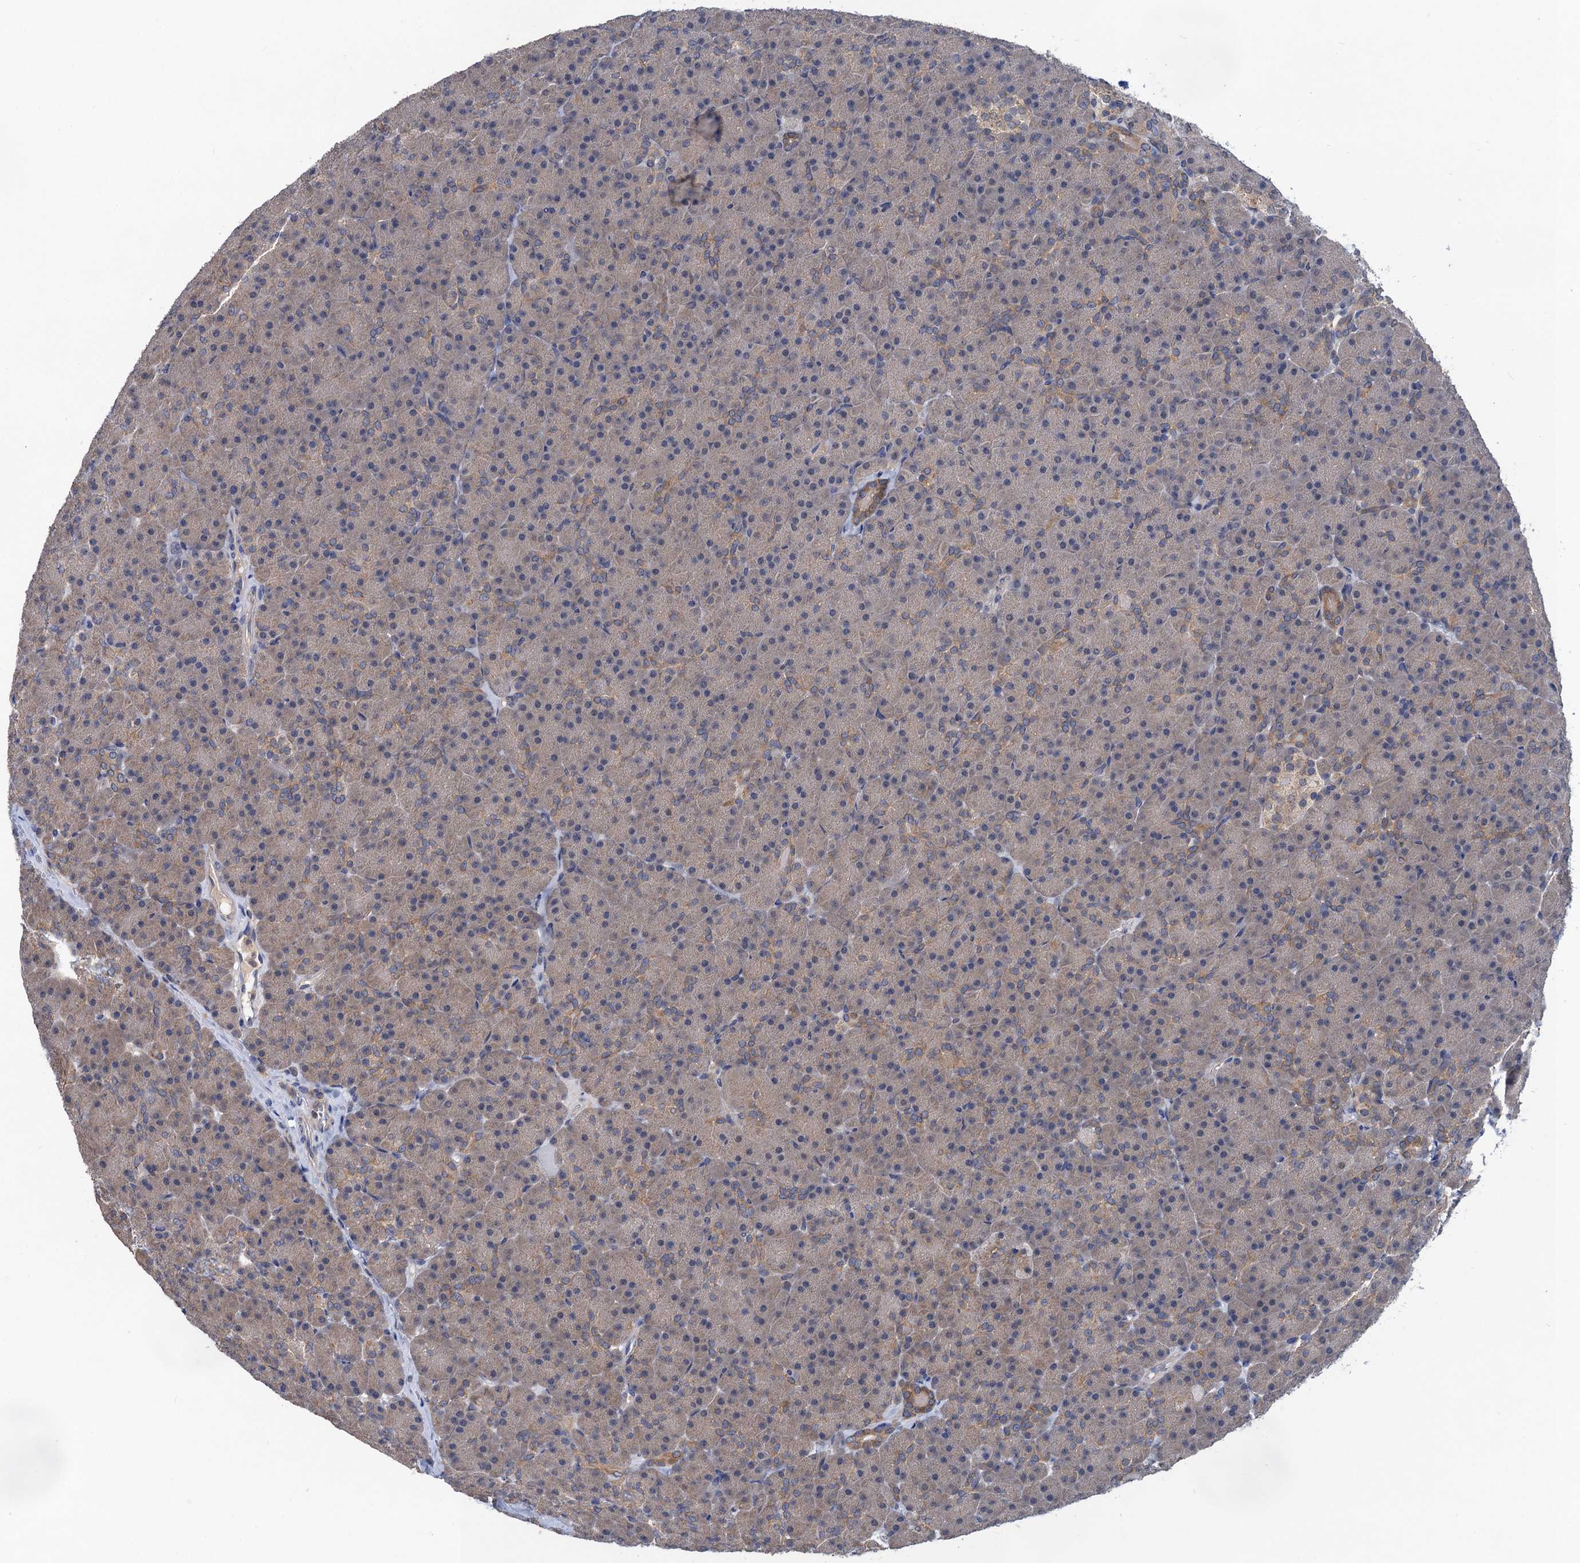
{"staining": {"intensity": "weak", "quantity": "25%-75%", "location": "cytoplasmic/membranous"}, "tissue": "pancreas", "cell_type": "Exocrine glandular cells", "image_type": "normal", "snomed": [{"axis": "morphology", "description": "Normal tissue, NOS"}, {"axis": "topography", "description": "Pancreas"}], "caption": "Brown immunohistochemical staining in unremarkable pancreas exhibits weak cytoplasmic/membranous positivity in approximately 25%-75% of exocrine glandular cells.", "gene": "TMEM39B", "patient": {"sex": "male", "age": 36}}